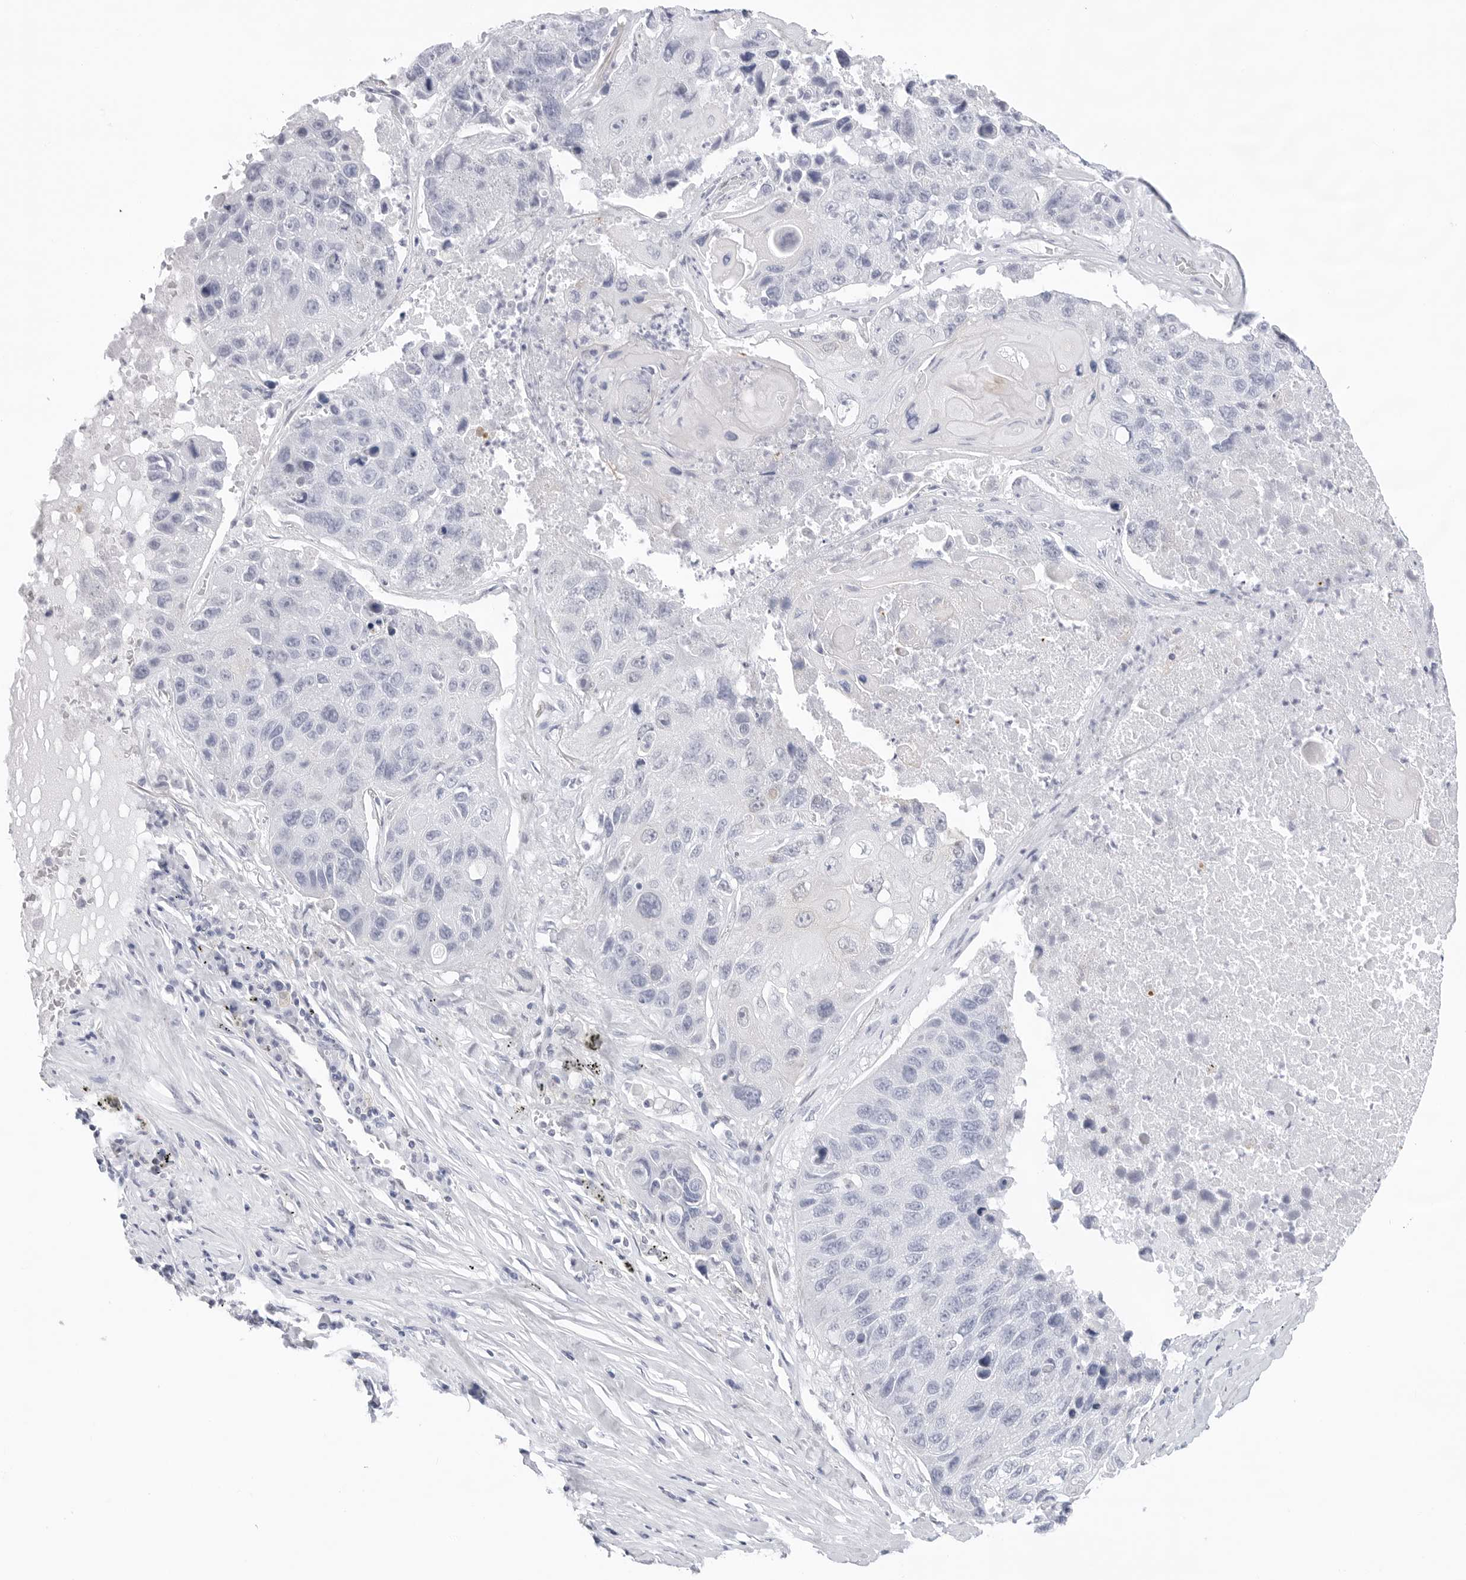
{"staining": {"intensity": "negative", "quantity": "none", "location": "none"}, "tissue": "lung cancer", "cell_type": "Tumor cells", "image_type": "cancer", "snomed": [{"axis": "morphology", "description": "Squamous cell carcinoma, NOS"}, {"axis": "topography", "description": "Lung"}], "caption": "Lung squamous cell carcinoma stained for a protein using immunohistochemistry reveals no staining tumor cells.", "gene": "SLC19A1", "patient": {"sex": "male", "age": 61}}